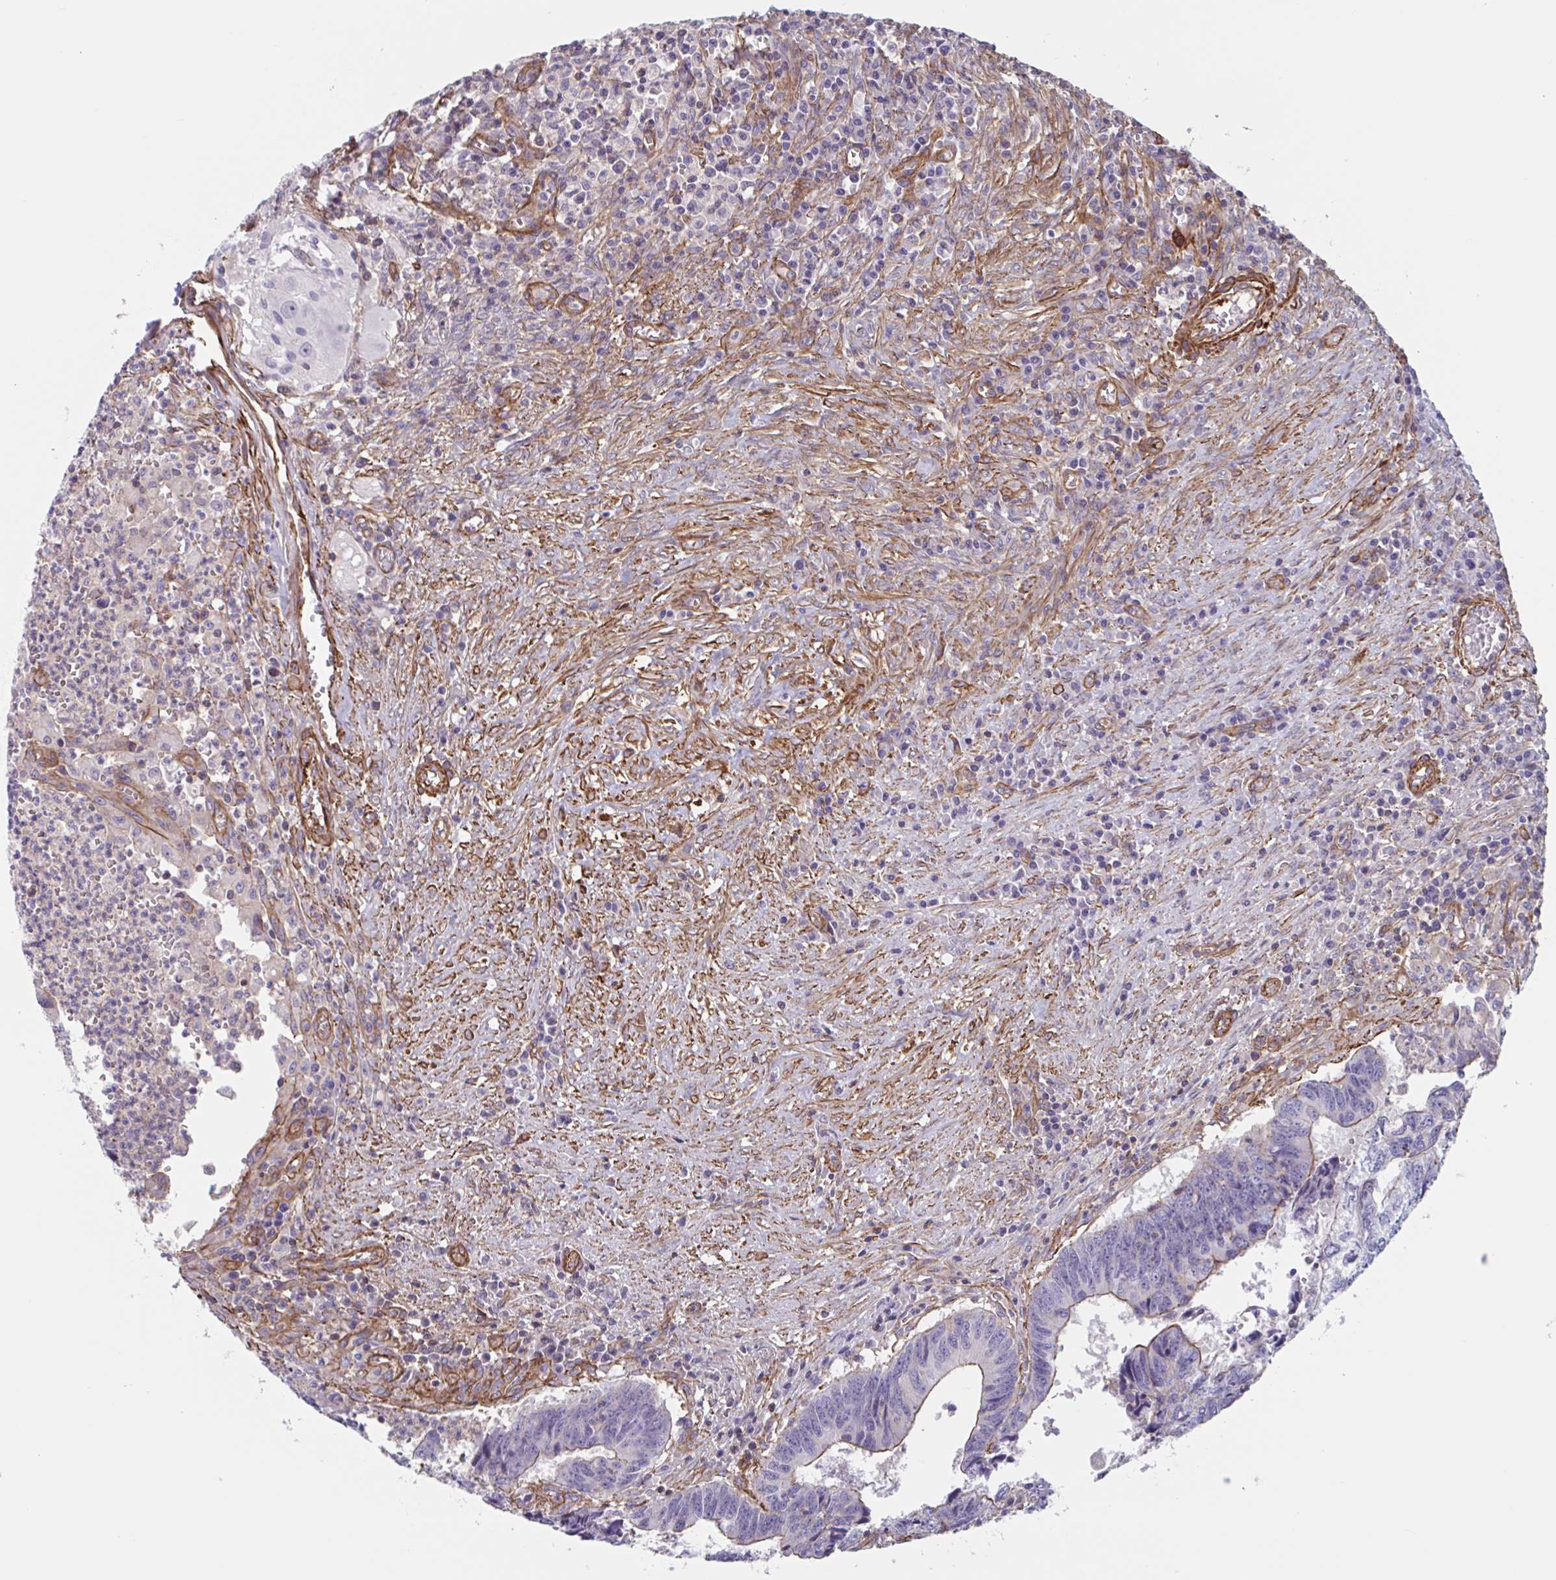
{"staining": {"intensity": "weak", "quantity": "<25%", "location": "cytoplasmic/membranous"}, "tissue": "colorectal cancer", "cell_type": "Tumor cells", "image_type": "cancer", "snomed": [{"axis": "morphology", "description": "Adenocarcinoma, NOS"}, {"axis": "topography", "description": "Colon"}], "caption": "The image shows no significant staining in tumor cells of colorectal cancer.", "gene": "SHISA7", "patient": {"sex": "male", "age": 86}}